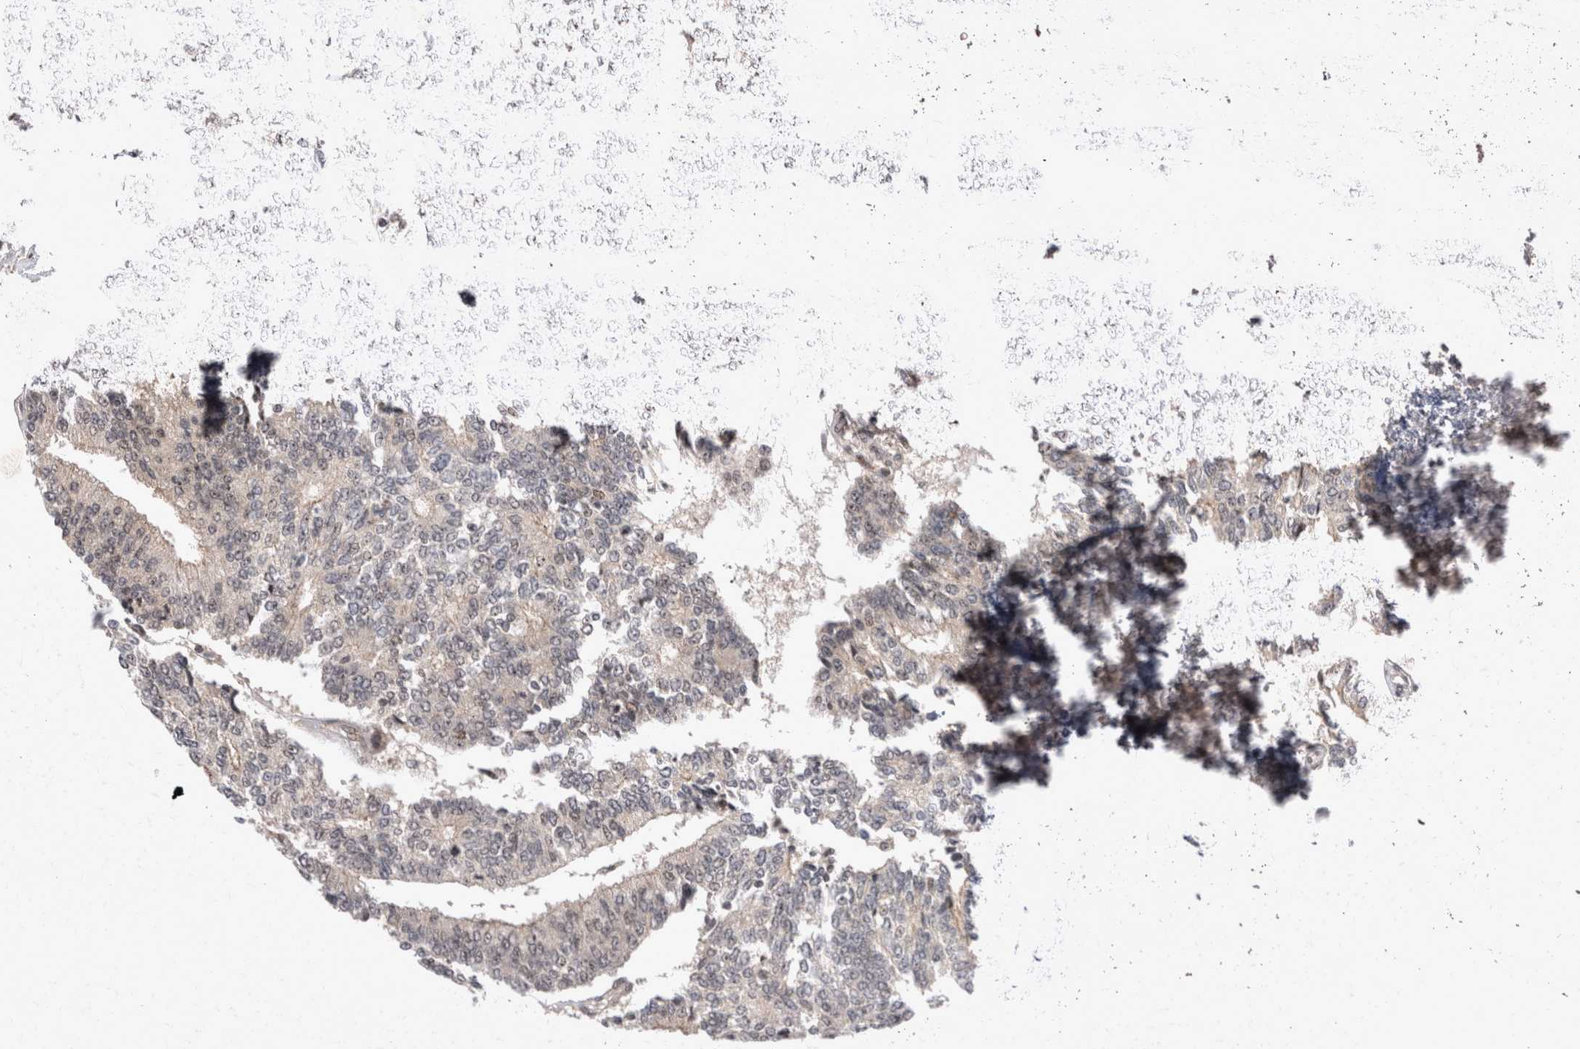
{"staining": {"intensity": "negative", "quantity": "none", "location": "none"}, "tissue": "prostate cancer", "cell_type": "Tumor cells", "image_type": "cancer", "snomed": [{"axis": "morphology", "description": "Normal tissue, NOS"}, {"axis": "morphology", "description": "Adenocarcinoma, High grade"}, {"axis": "topography", "description": "Prostate"}, {"axis": "topography", "description": "Seminal veicle"}], "caption": "An image of human adenocarcinoma (high-grade) (prostate) is negative for staining in tumor cells. (Stains: DAB immunohistochemistry (IHC) with hematoxylin counter stain, Microscopy: brightfield microscopy at high magnification).", "gene": "STK11", "patient": {"sex": "male", "age": 55}}